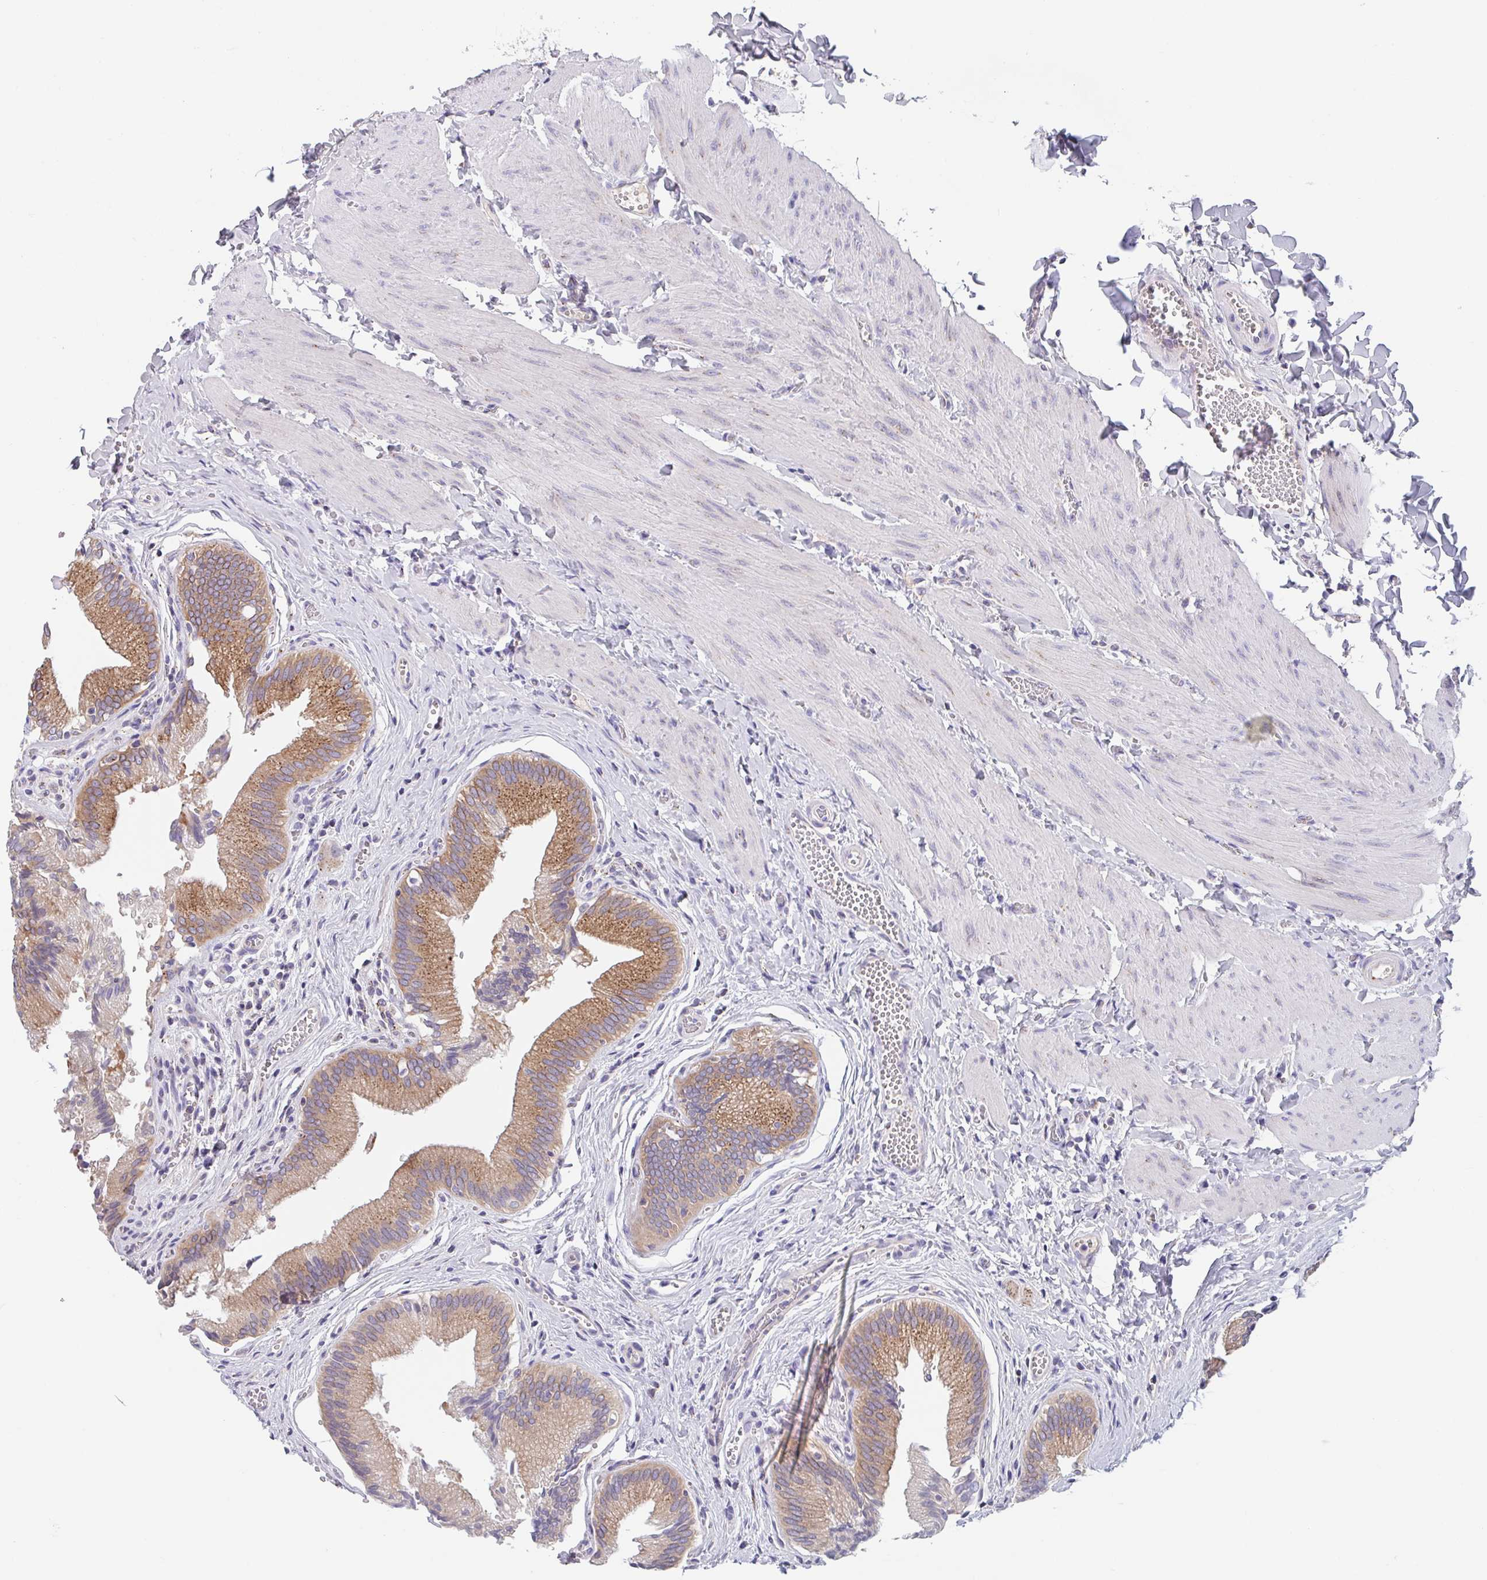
{"staining": {"intensity": "moderate", "quantity": ">75%", "location": "cytoplasmic/membranous"}, "tissue": "gallbladder", "cell_type": "Glandular cells", "image_type": "normal", "snomed": [{"axis": "morphology", "description": "Normal tissue, NOS"}, {"axis": "topography", "description": "Gallbladder"}], "caption": "Immunohistochemistry (DAB) staining of unremarkable gallbladder demonstrates moderate cytoplasmic/membranous protein expression in about >75% of glandular cells.", "gene": "PROSER3", "patient": {"sex": "male", "age": 17}}